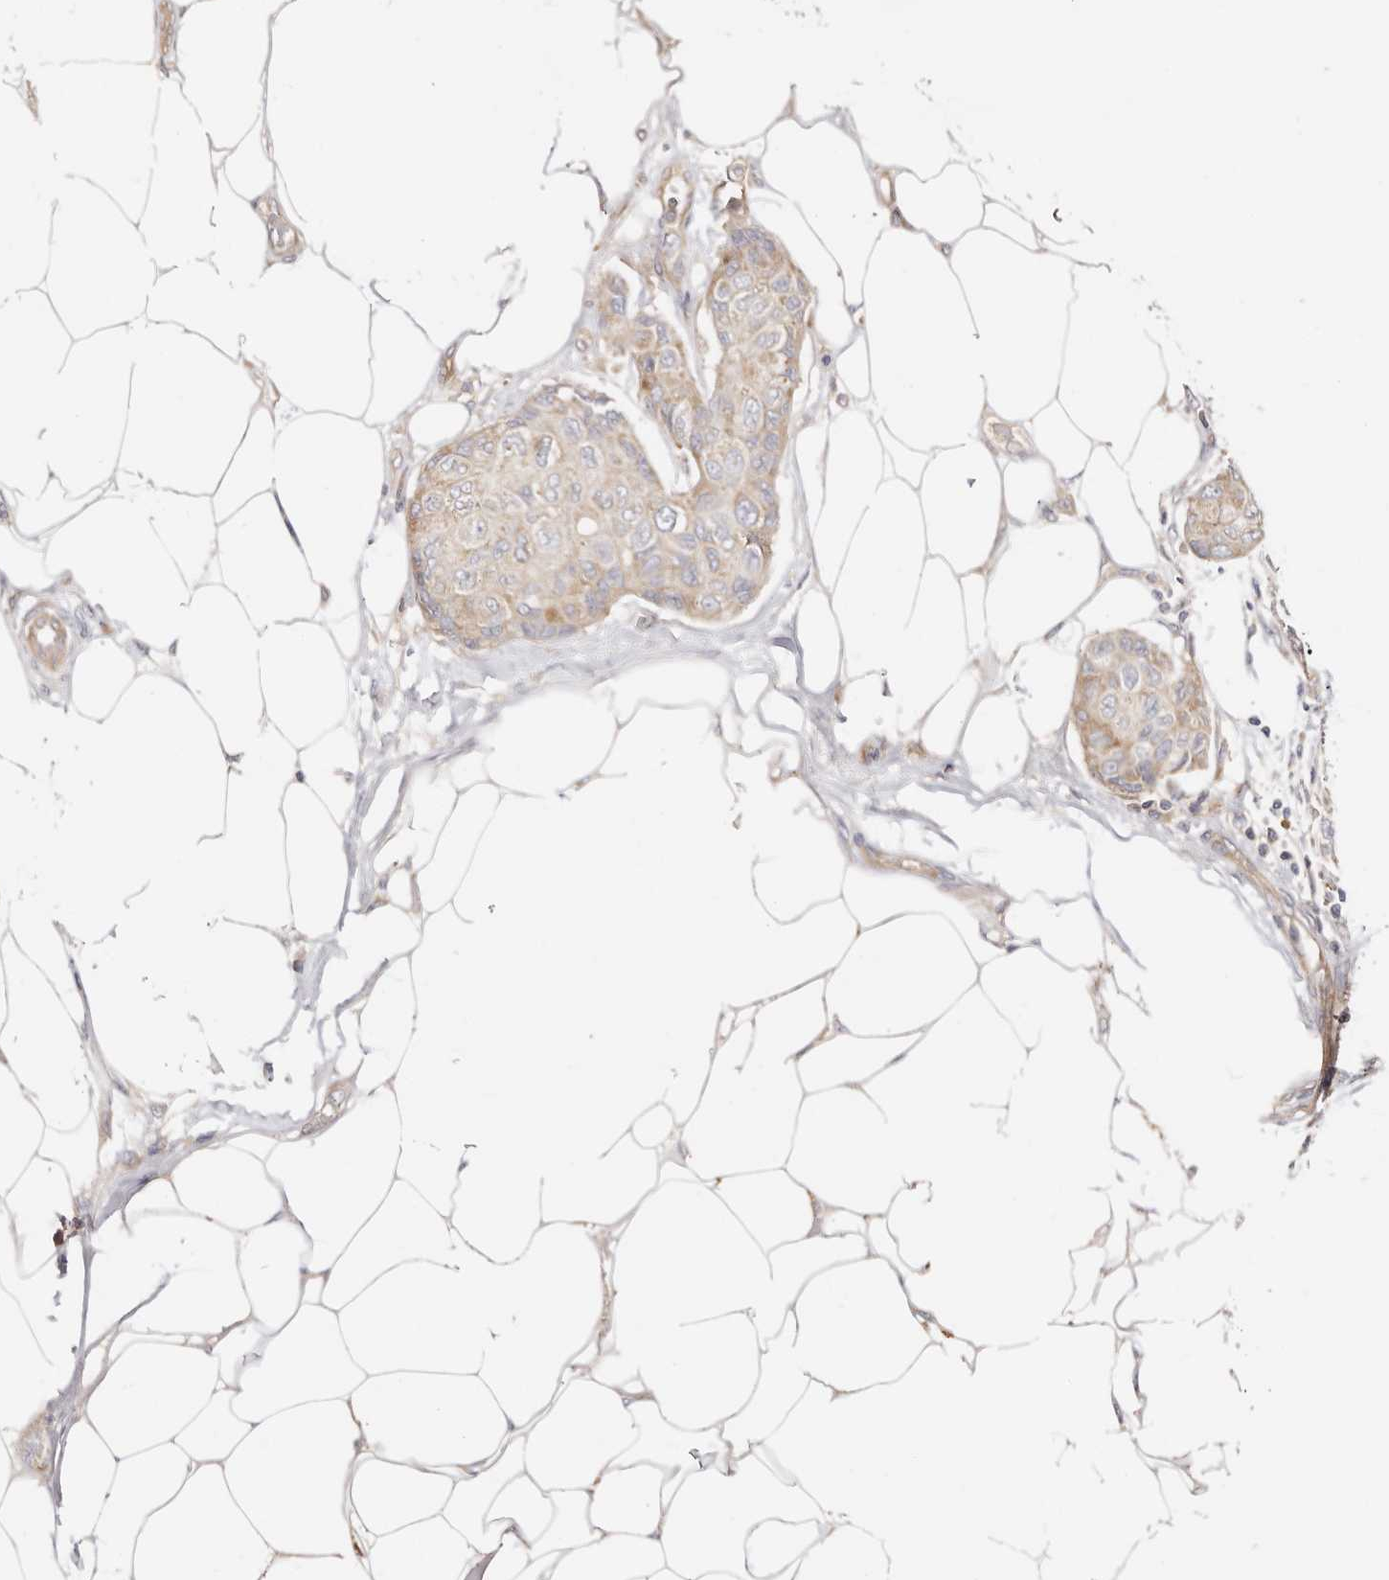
{"staining": {"intensity": "weak", "quantity": "<25%", "location": "cytoplasmic/membranous"}, "tissue": "breast cancer", "cell_type": "Tumor cells", "image_type": "cancer", "snomed": [{"axis": "morphology", "description": "Duct carcinoma"}, {"axis": "topography", "description": "Breast"}], "caption": "Breast invasive ductal carcinoma was stained to show a protein in brown. There is no significant expression in tumor cells.", "gene": "GNA13", "patient": {"sex": "female", "age": 80}}